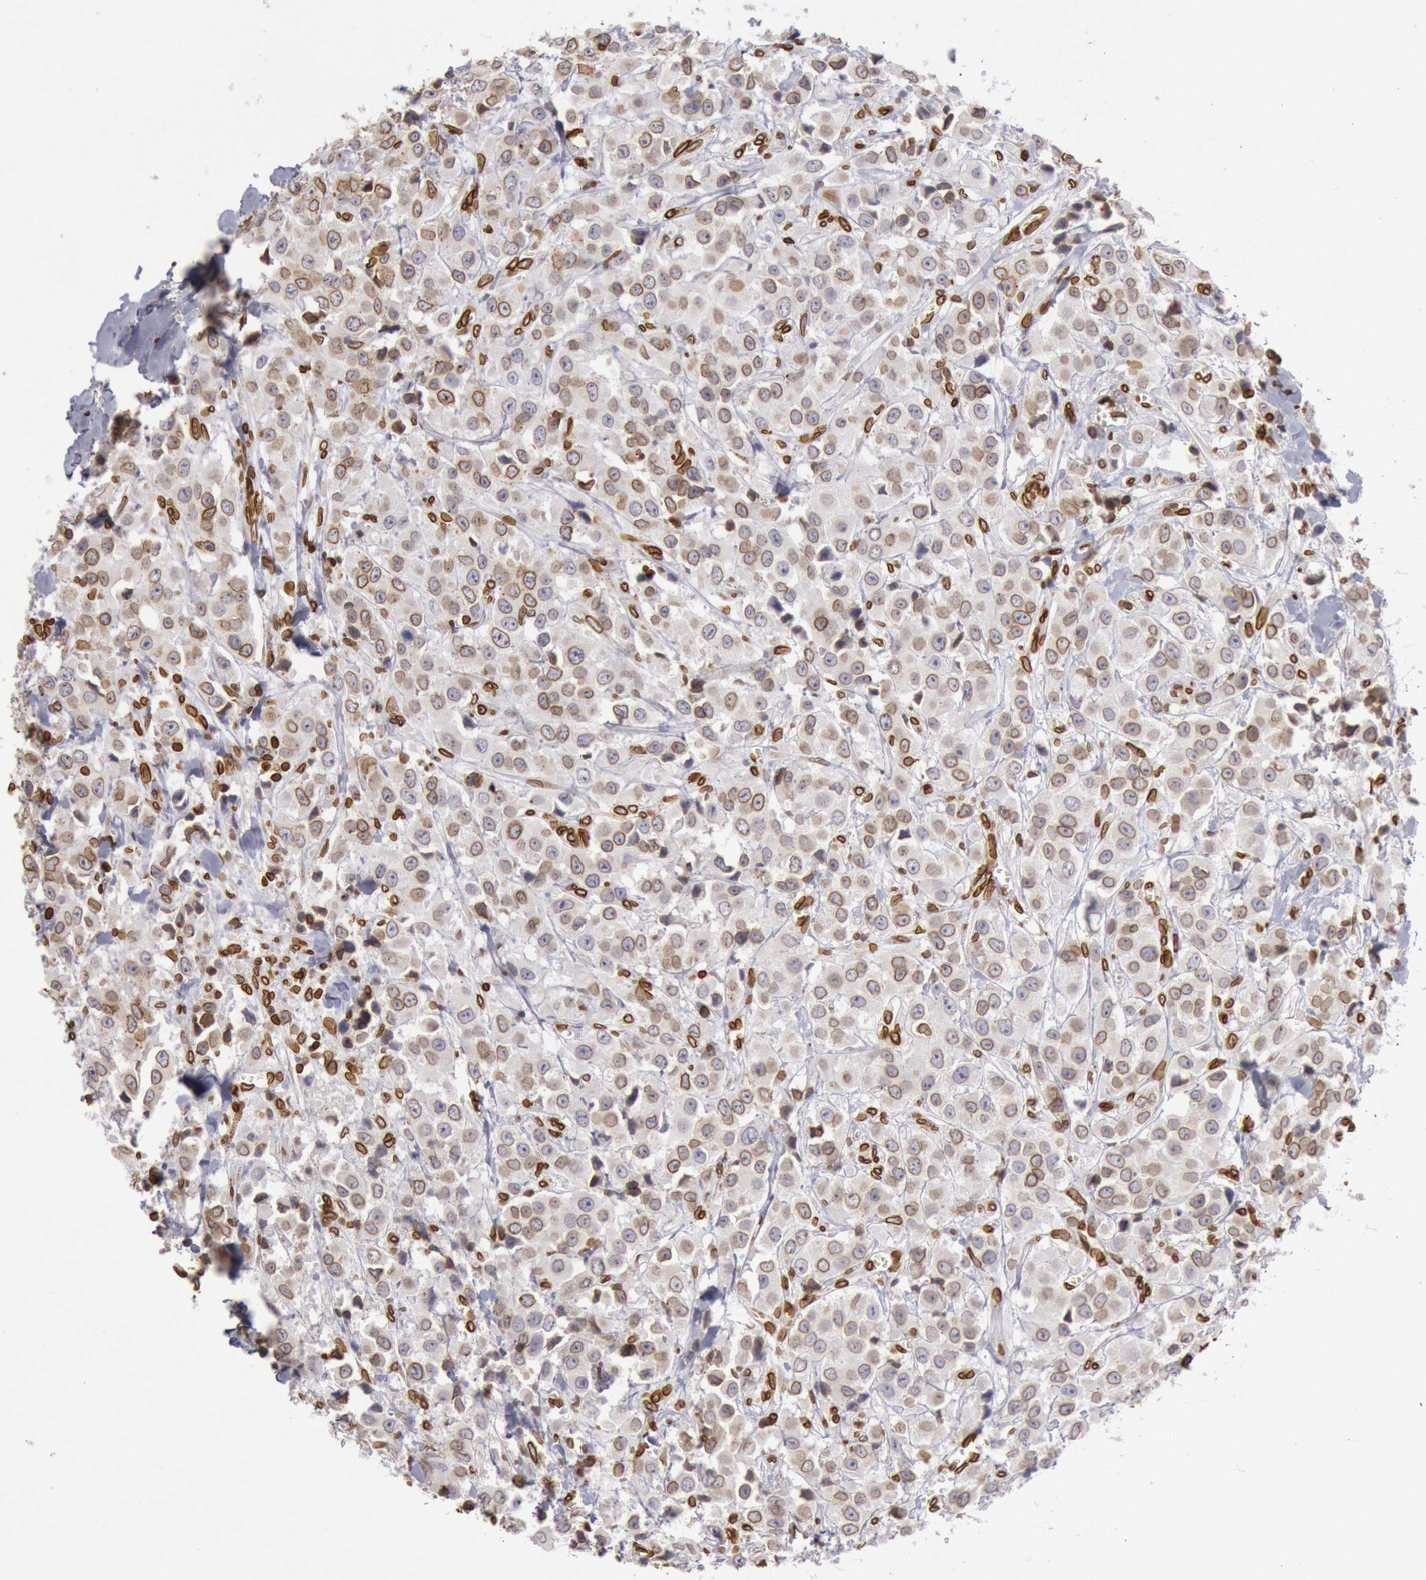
{"staining": {"intensity": "weak", "quantity": ">75%", "location": "cytoplasmic/membranous,nuclear"}, "tissue": "breast cancer", "cell_type": "Tumor cells", "image_type": "cancer", "snomed": [{"axis": "morphology", "description": "Duct carcinoma"}, {"axis": "topography", "description": "Breast"}], "caption": "Tumor cells display low levels of weak cytoplasmic/membranous and nuclear expression in about >75% of cells in breast cancer (invasive ductal carcinoma). The staining is performed using DAB brown chromogen to label protein expression. The nuclei are counter-stained blue using hematoxylin.", "gene": "SUN2", "patient": {"sex": "female", "age": 58}}